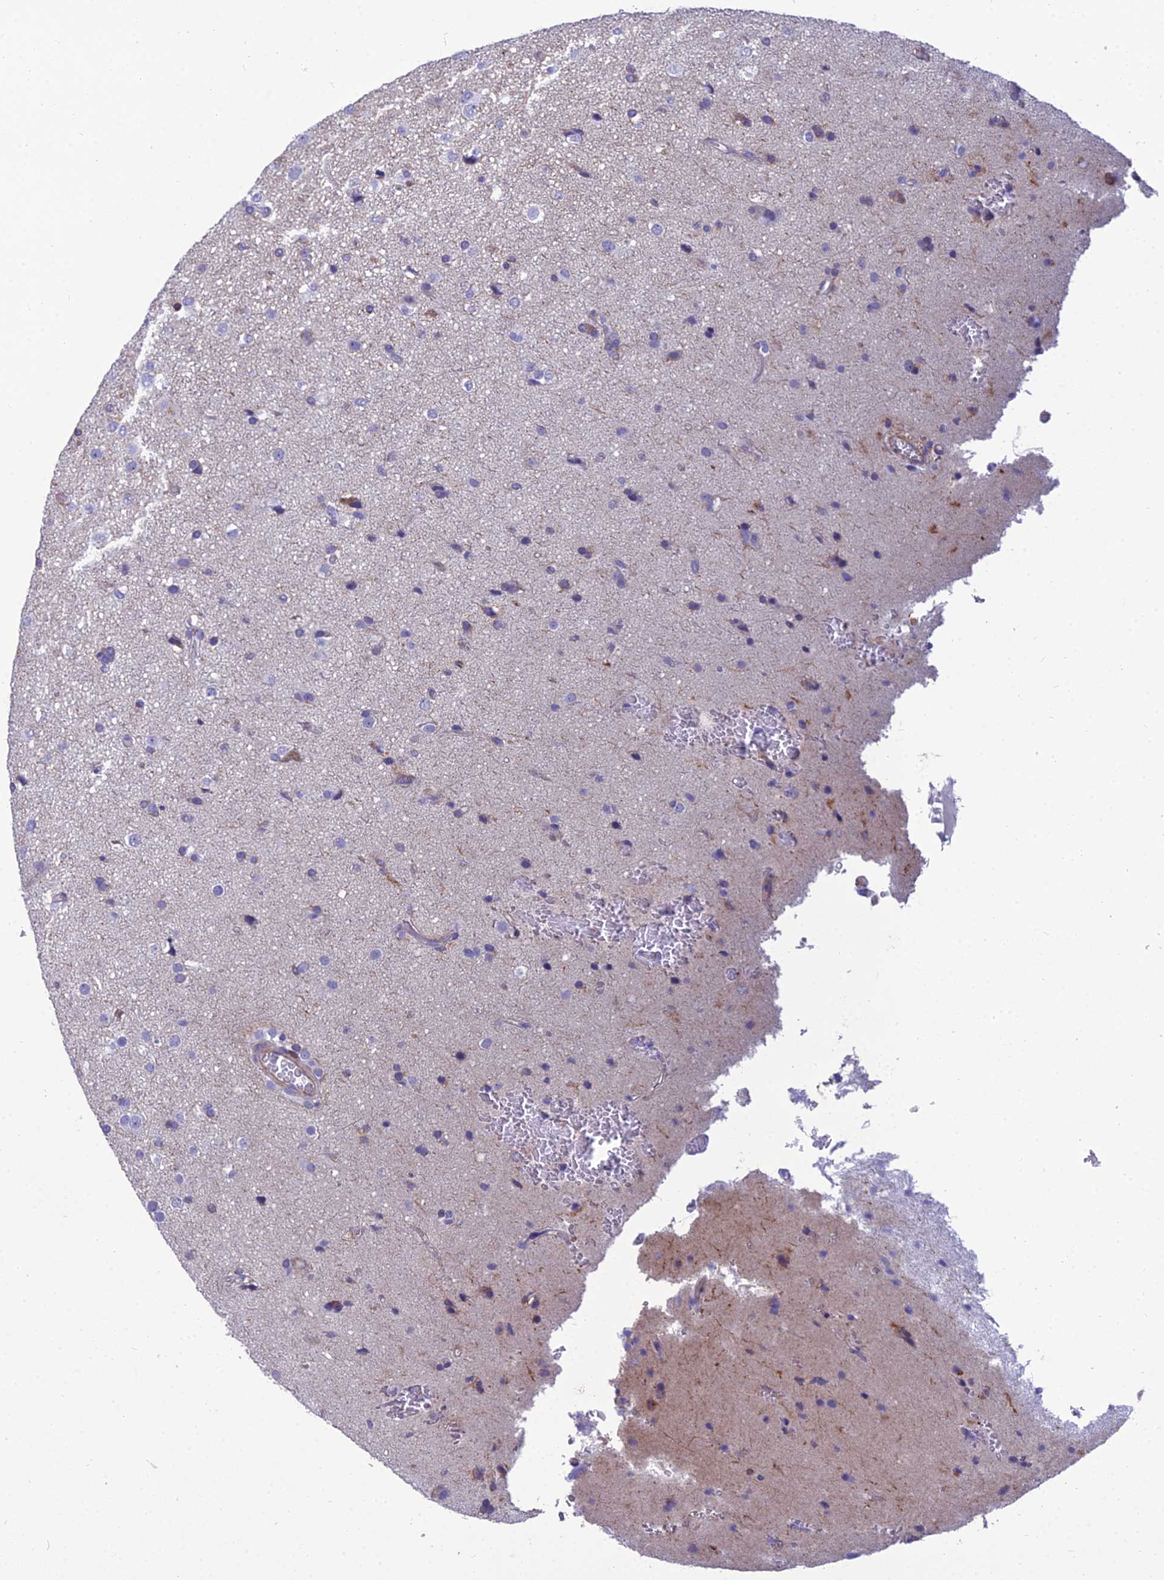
{"staining": {"intensity": "negative", "quantity": "none", "location": "none"}, "tissue": "glioma", "cell_type": "Tumor cells", "image_type": "cancer", "snomed": [{"axis": "morphology", "description": "Glioma, malignant, Low grade"}, {"axis": "topography", "description": "Brain"}], "caption": "Immunohistochemical staining of glioma demonstrates no significant positivity in tumor cells.", "gene": "PPP1R18", "patient": {"sex": "male", "age": 65}}